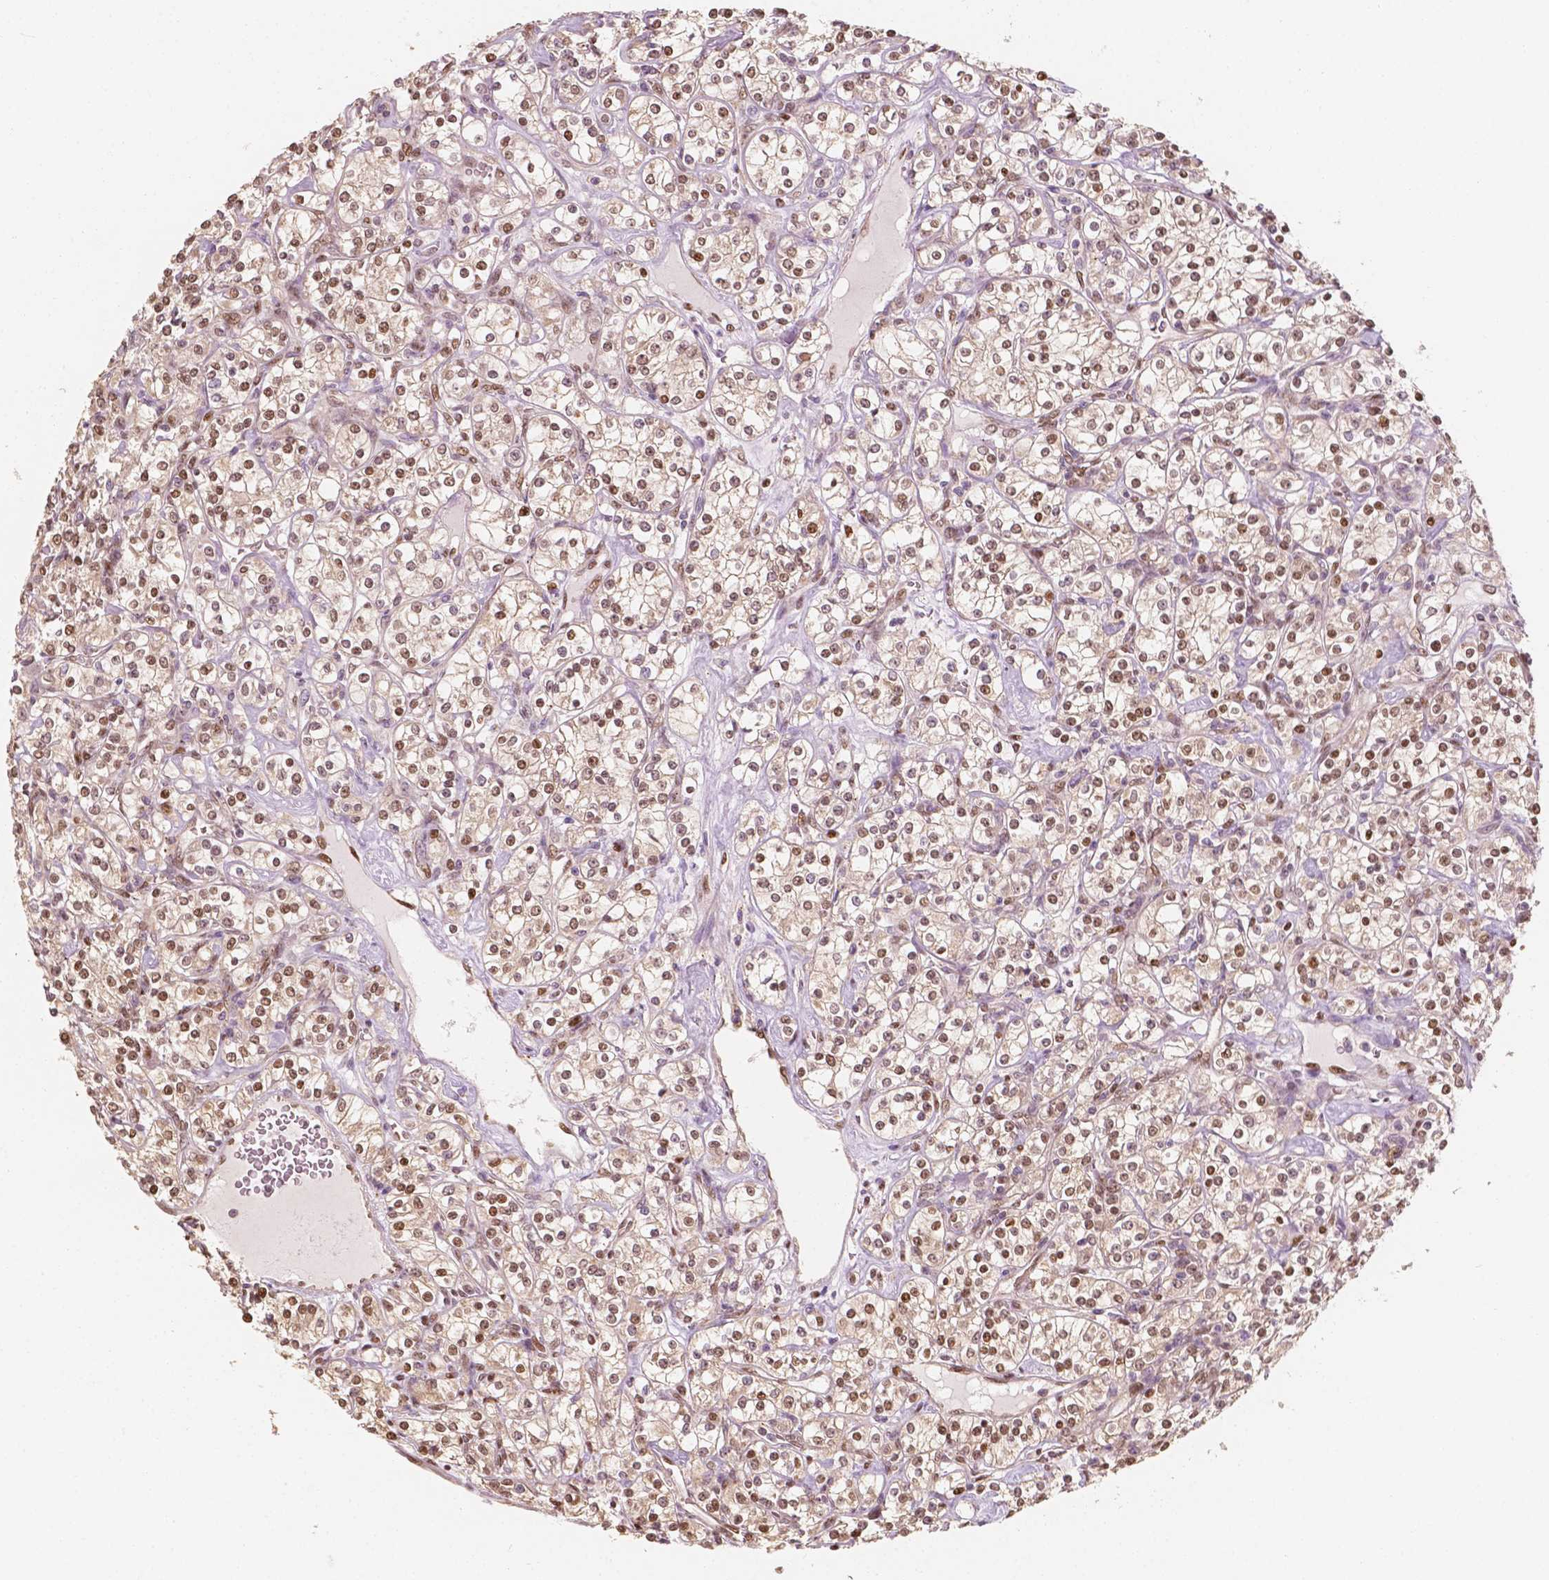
{"staining": {"intensity": "moderate", "quantity": ">75%", "location": "nuclear"}, "tissue": "renal cancer", "cell_type": "Tumor cells", "image_type": "cancer", "snomed": [{"axis": "morphology", "description": "Adenocarcinoma, NOS"}, {"axis": "topography", "description": "Kidney"}], "caption": "This is an image of immunohistochemistry (IHC) staining of renal cancer (adenocarcinoma), which shows moderate positivity in the nuclear of tumor cells.", "gene": "TBC1D17", "patient": {"sex": "male", "age": 77}}